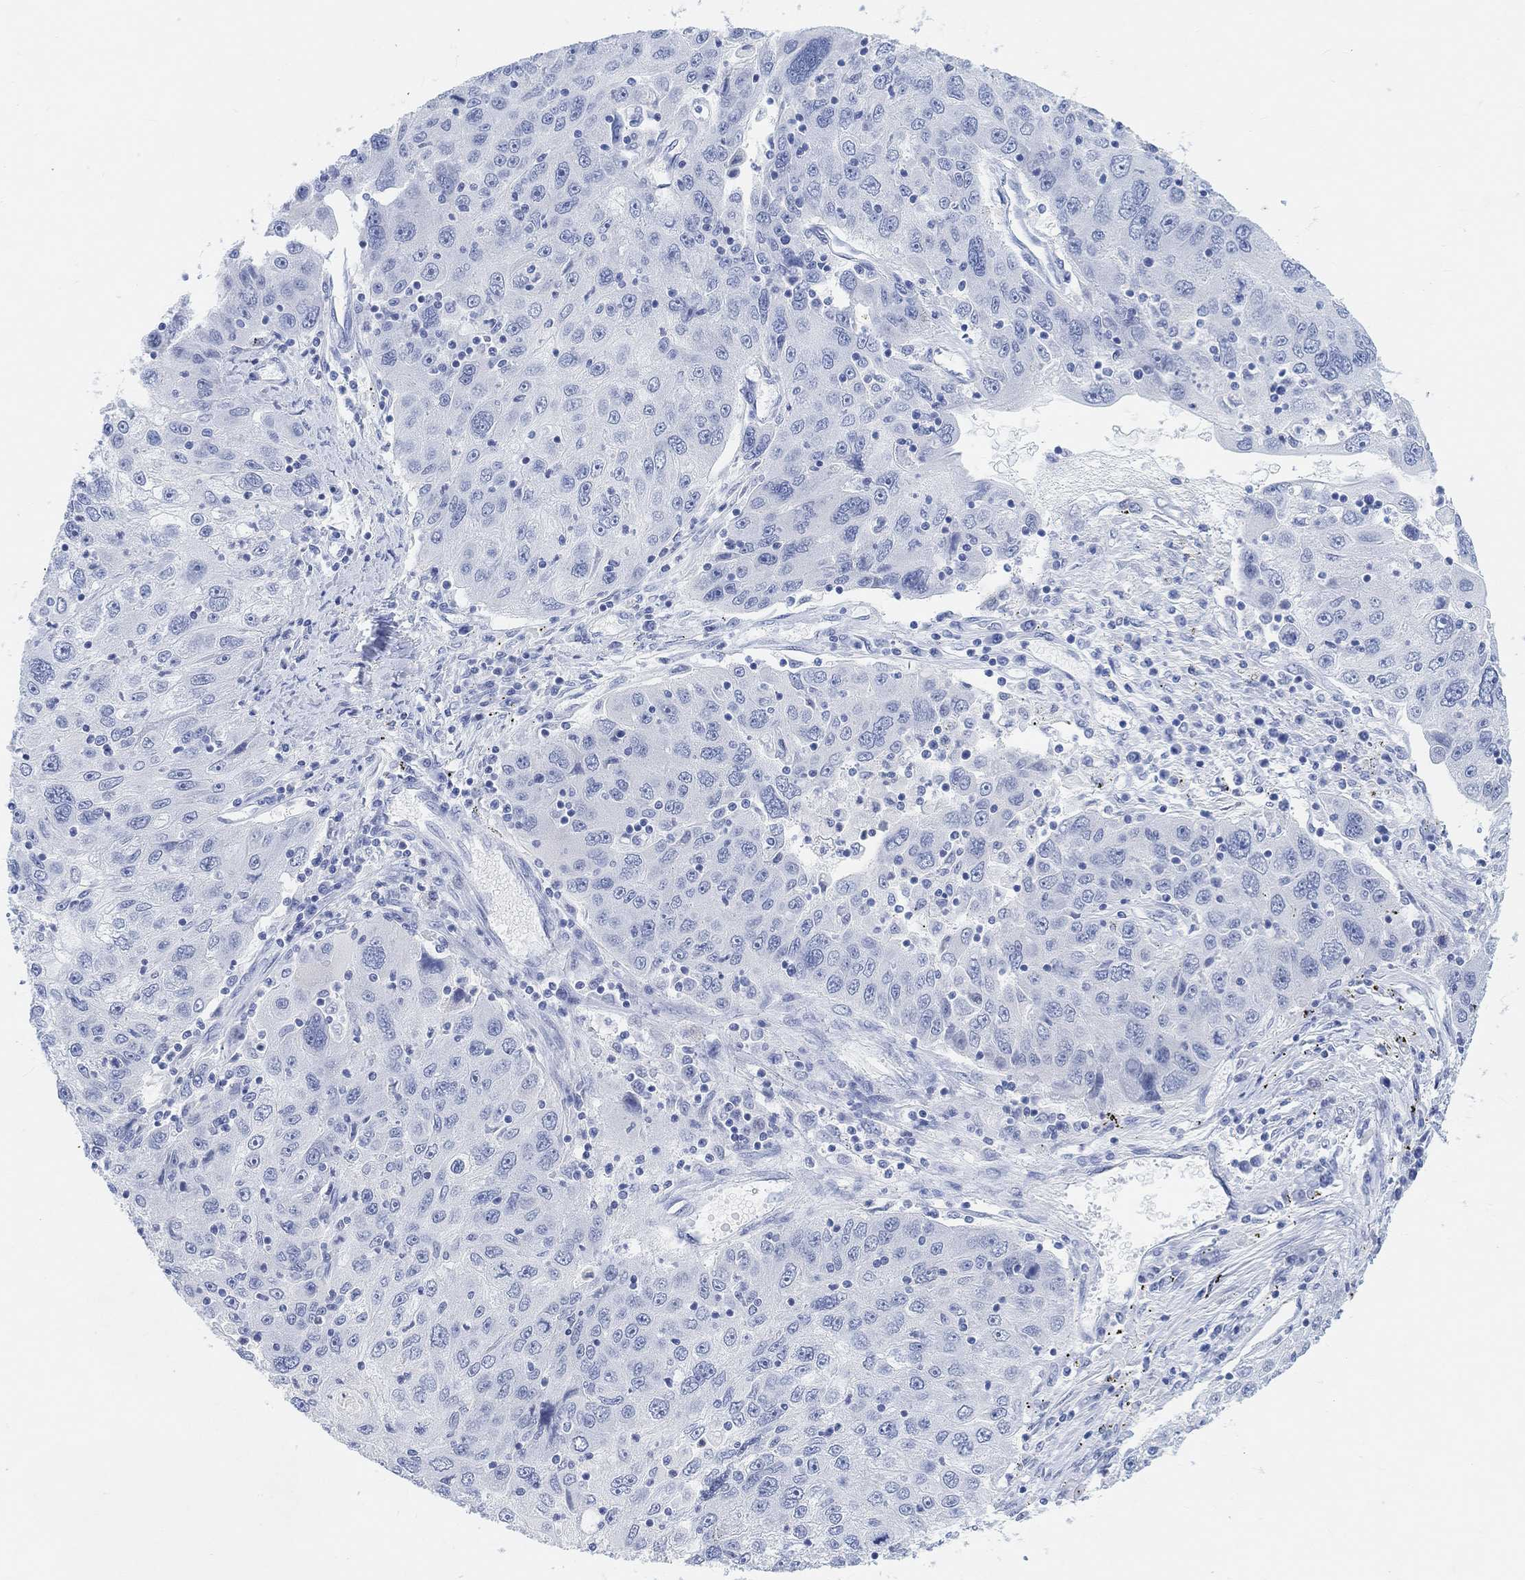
{"staining": {"intensity": "negative", "quantity": "none", "location": "none"}, "tissue": "stomach cancer", "cell_type": "Tumor cells", "image_type": "cancer", "snomed": [{"axis": "morphology", "description": "Adenocarcinoma, NOS"}, {"axis": "topography", "description": "Stomach"}], "caption": "High magnification brightfield microscopy of adenocarcinoma (stomach) stained with DAB (brown) and counterstained with hematoxylin (blue): tumor cells show no significant expression.", "gene": "ENO4", "patient": {"sex": "male", "age": 56}}